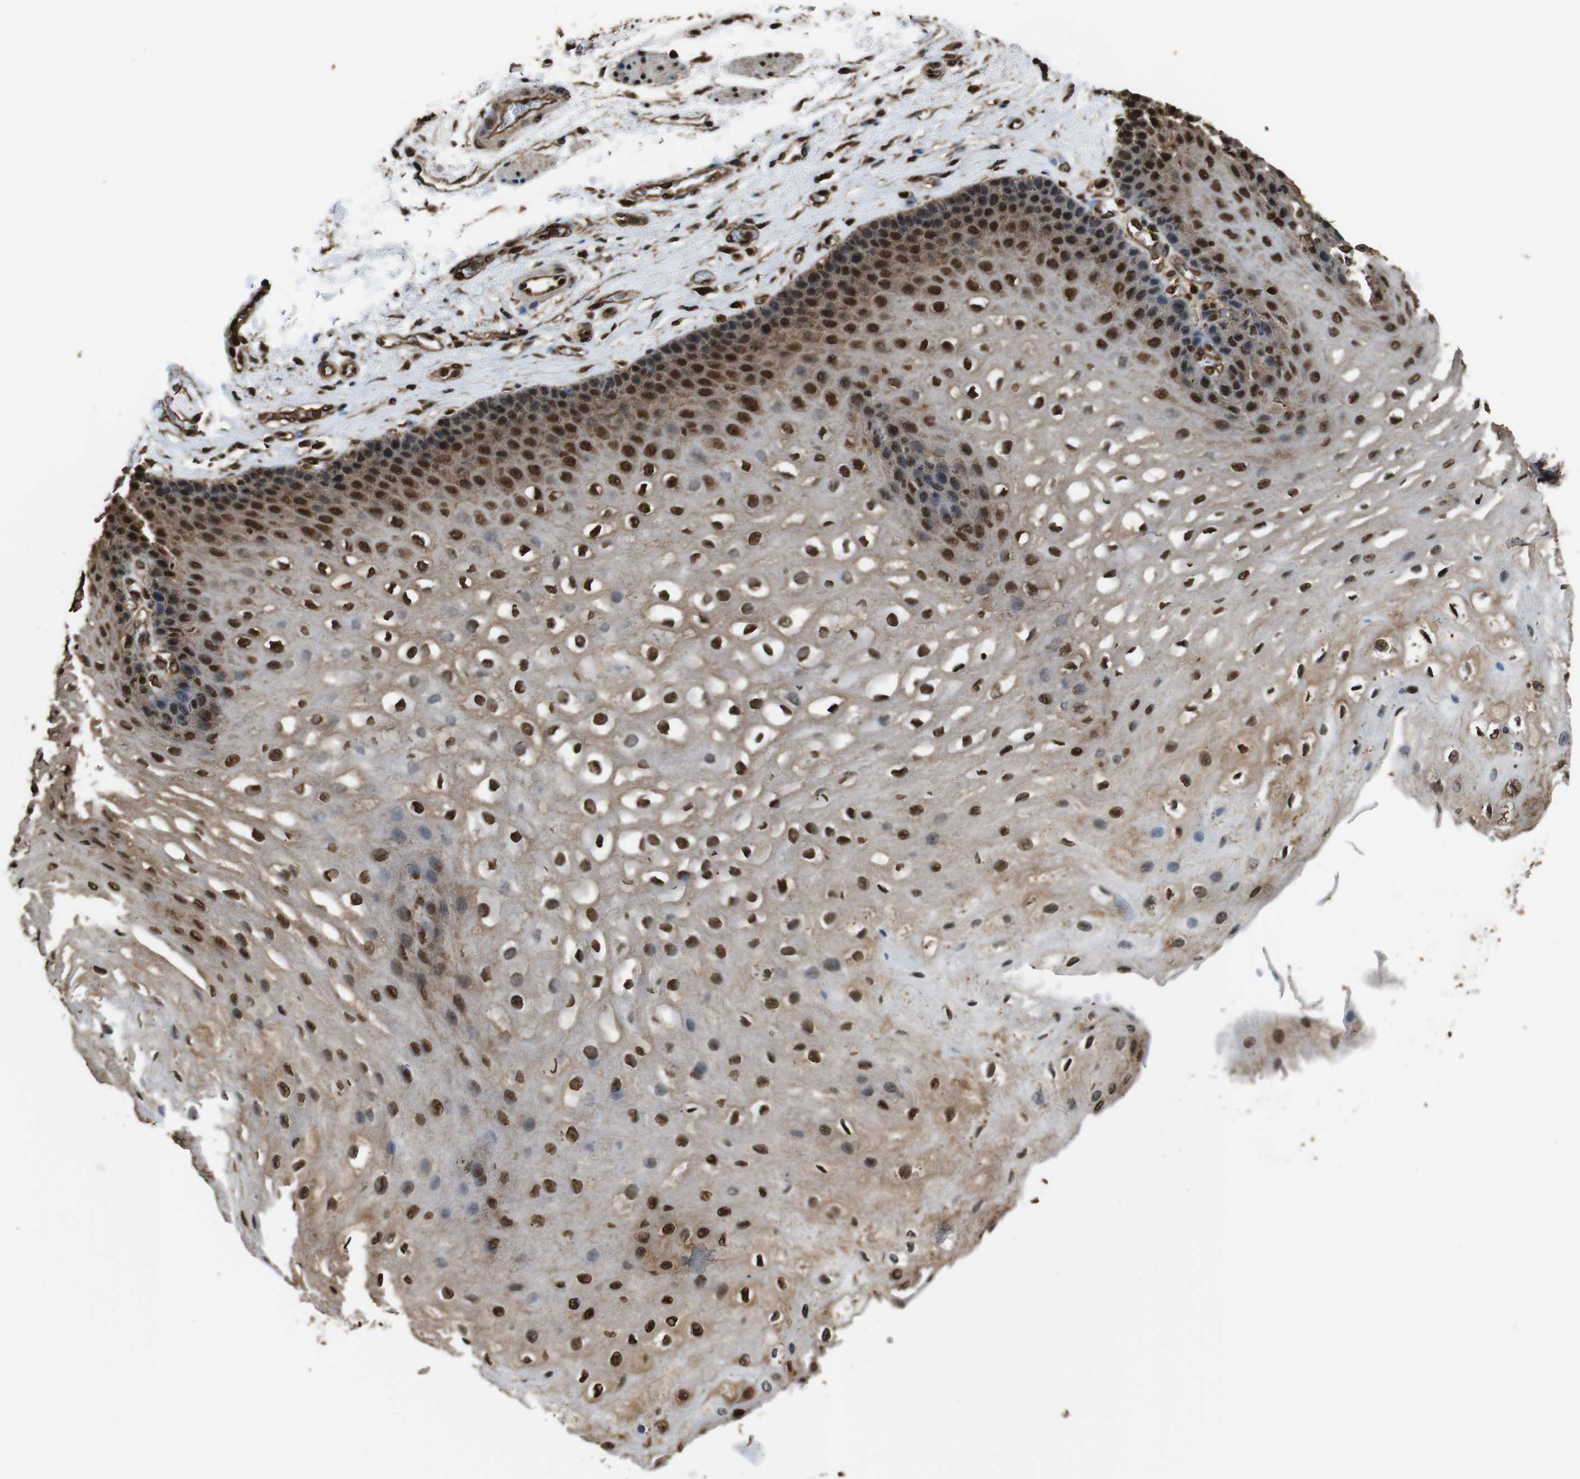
{"staining": {"intensity": "strong", "quantity": ">75%", "location": "cytoplasmic/membranous,nuclear"}, "tissue": "esophagus", "cell_type": "Squamous epithelial cells", "image_type": "normal", "snomed": [{"axis": "morphology", "description": "Normal tissue, NOS"}, {"axis": "topography", "description": "Esophagus"}], "caption": "Immunohistochemical staining of normal human esophagus shows strong cytoplasmic/membranous,nuclear protein staining in about >75% of squamous epithelial cells.", "gene": "VCP", "patient": {"sex": "female", "age": 72}}